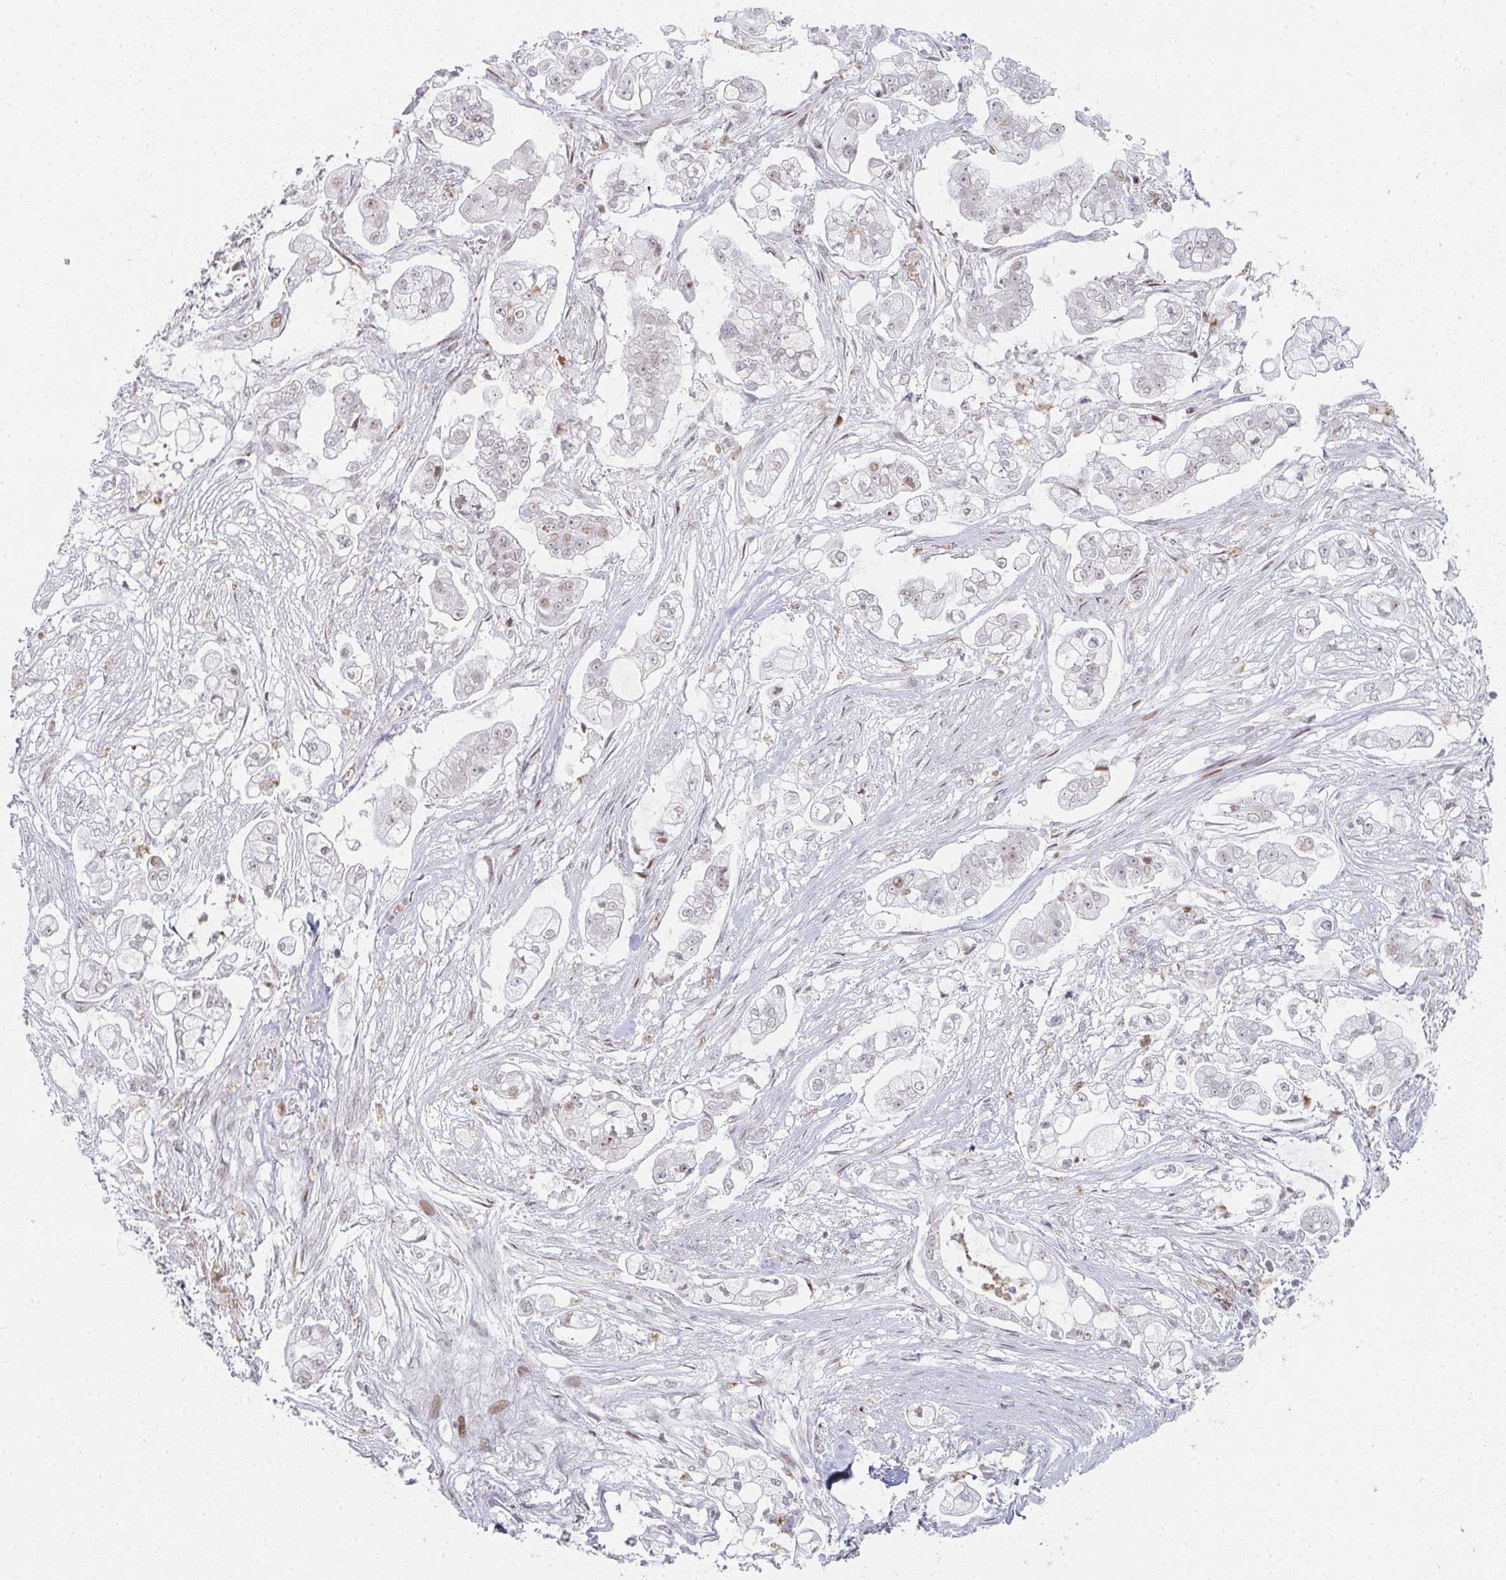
{"staining": {"intensity": "weak", "quantity": "<25%", "location": "nuclear"}, "tissue": "pancreatic cancer", "cell_type": "Tumor cells", "image_type": "cancer", "snomed": [{"axis": "morphology", "description": "Adenocarcinoma, NOS"}, {"axis": "topography", "description": "Pancreas"}], "caption": "Tumor cells are negative for protein expression in human pancreatic cancer (adenocarcinoma).", "gene": "LIN54", "patient": {"sex": "female", "age": 69}}